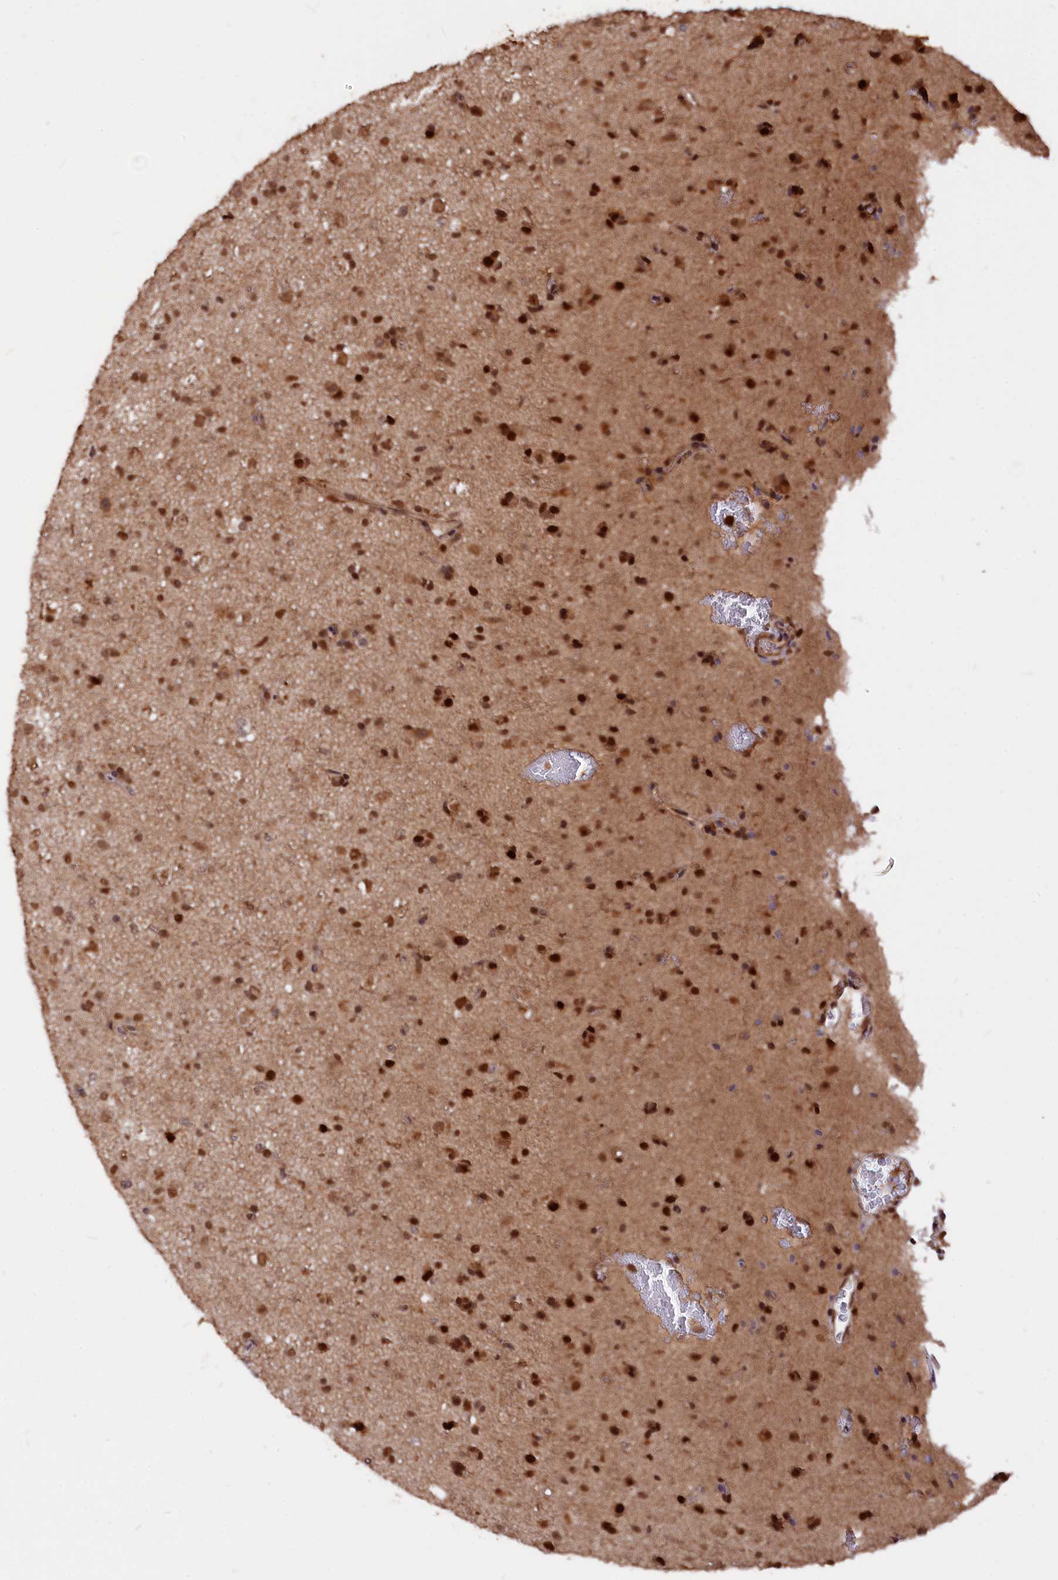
{"staining": {"intensity": "moderate", "quantity": ">75%", "location": "nuclear"}, "tissue": "glioma", "cell_type": "Tumor cells", "image_type": "cancer", "snomed": [{"axis": "morphology", "description": "Glioma, malignant, Low grade"}, {"axis": "topography", "description": "Brain"}], "caption": "Moderate nuclear positivity is appreciated in about >75% of tumor cells in malignant glioma (low-grade). The staining is performed using DAB brown chromogen to label protein expression. The nuclei are counter-stained blue using hematoxylin.", "gene": "ADRM1", "patient": {"sex": "male", "age": 65}}